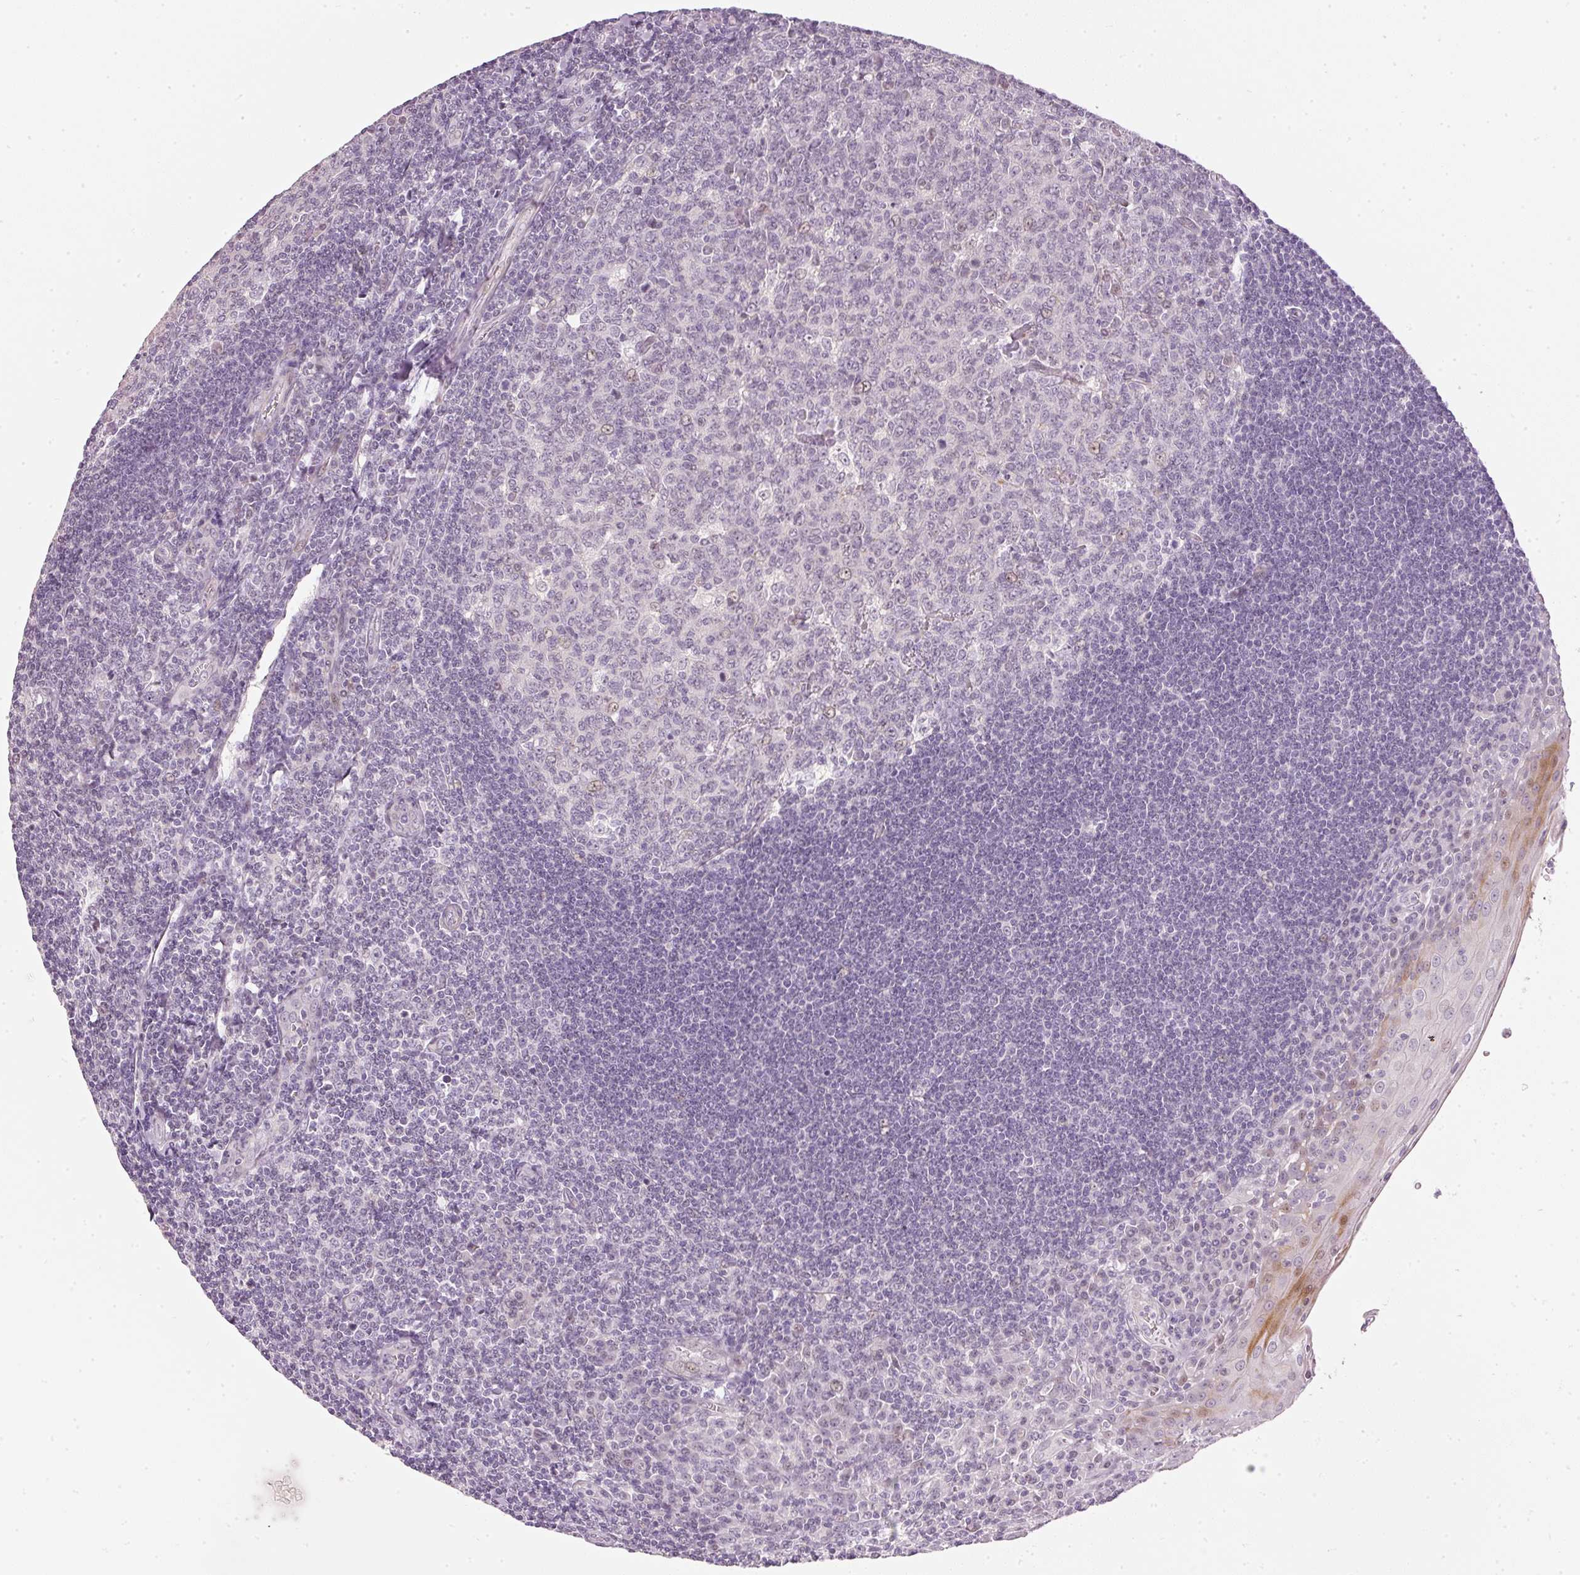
{"staining": {"intensity": "weak", "quantity": "<25%", "location": "nuclear"}, "tissue": "tonsil", "cell_type": "Germinal center cells", "image_type": "normal", "snomed": [{"axis": "morphology", "description": "Normal tissue, NOS"}, {"axis": "topography", "description": "Tonsil"}], "caption": "This is an IHC micrograph of normal tonsil. There is no expression in germinal center cells.", "gene": "NRDE2", "patient": {"sex": "male", "age": 27}}